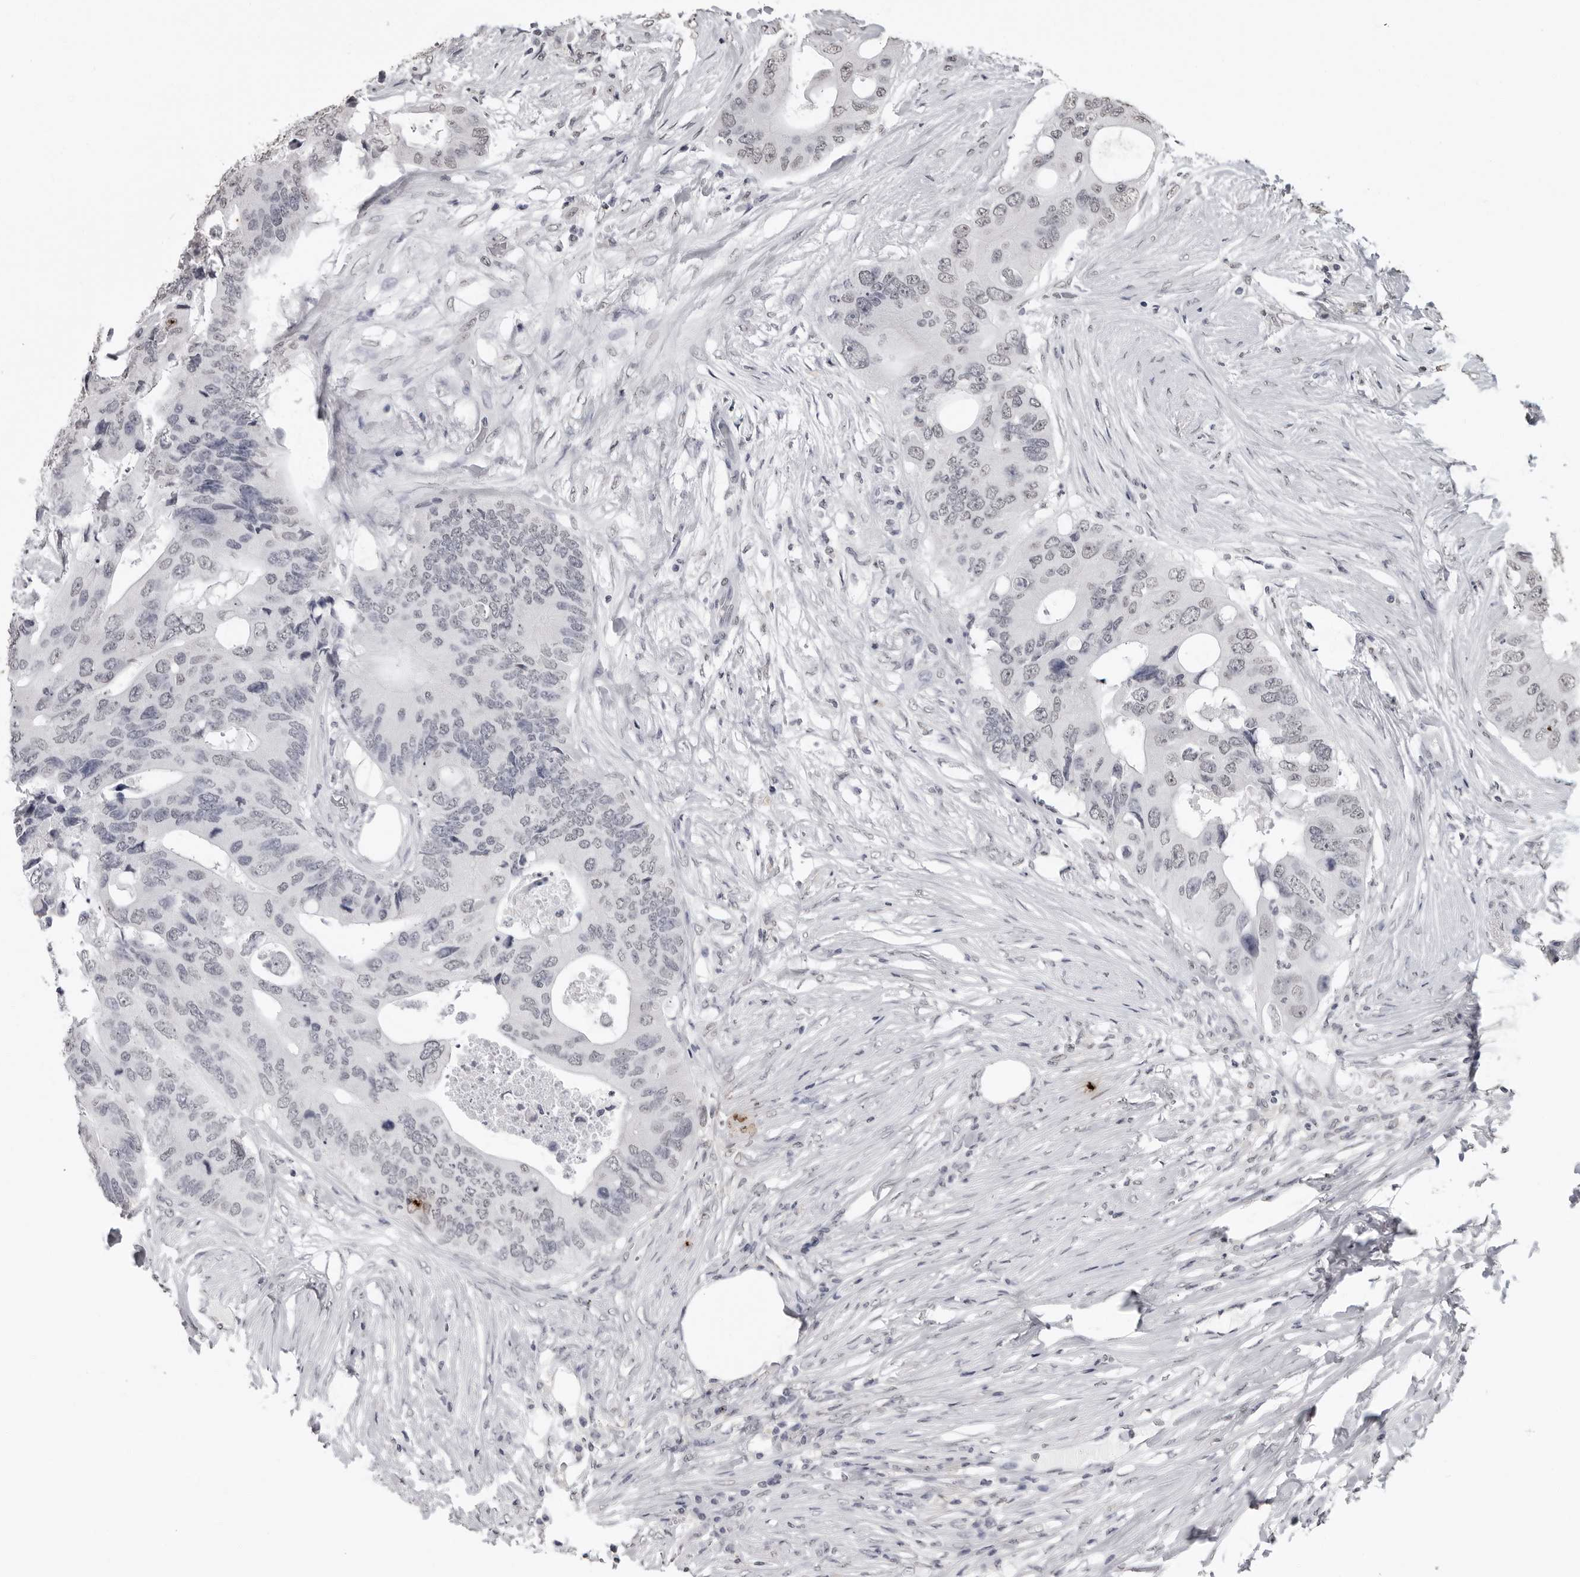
{"staining": {"intensity": "weak", "quantity": "25%-75%", "location": "nuclear"}, "tissue": "colorectal cancer", "cell_type": "Tumor cells", "image_type": "cancer", "snomed": [{"axis": "morphology", "description": "Adenocarcinoma, NOS"}, {"axis": "topography", "description": "Colon"}], "caption": "Immunohistochemistry (IHC) of human colorectal cancer (adenocarcinoma) displays low levels of weak nuclear positivity in about 25%-75% of tumor cells.", "gene": "HEPACAM", "patient": {"sex": "male", "age": 71}}